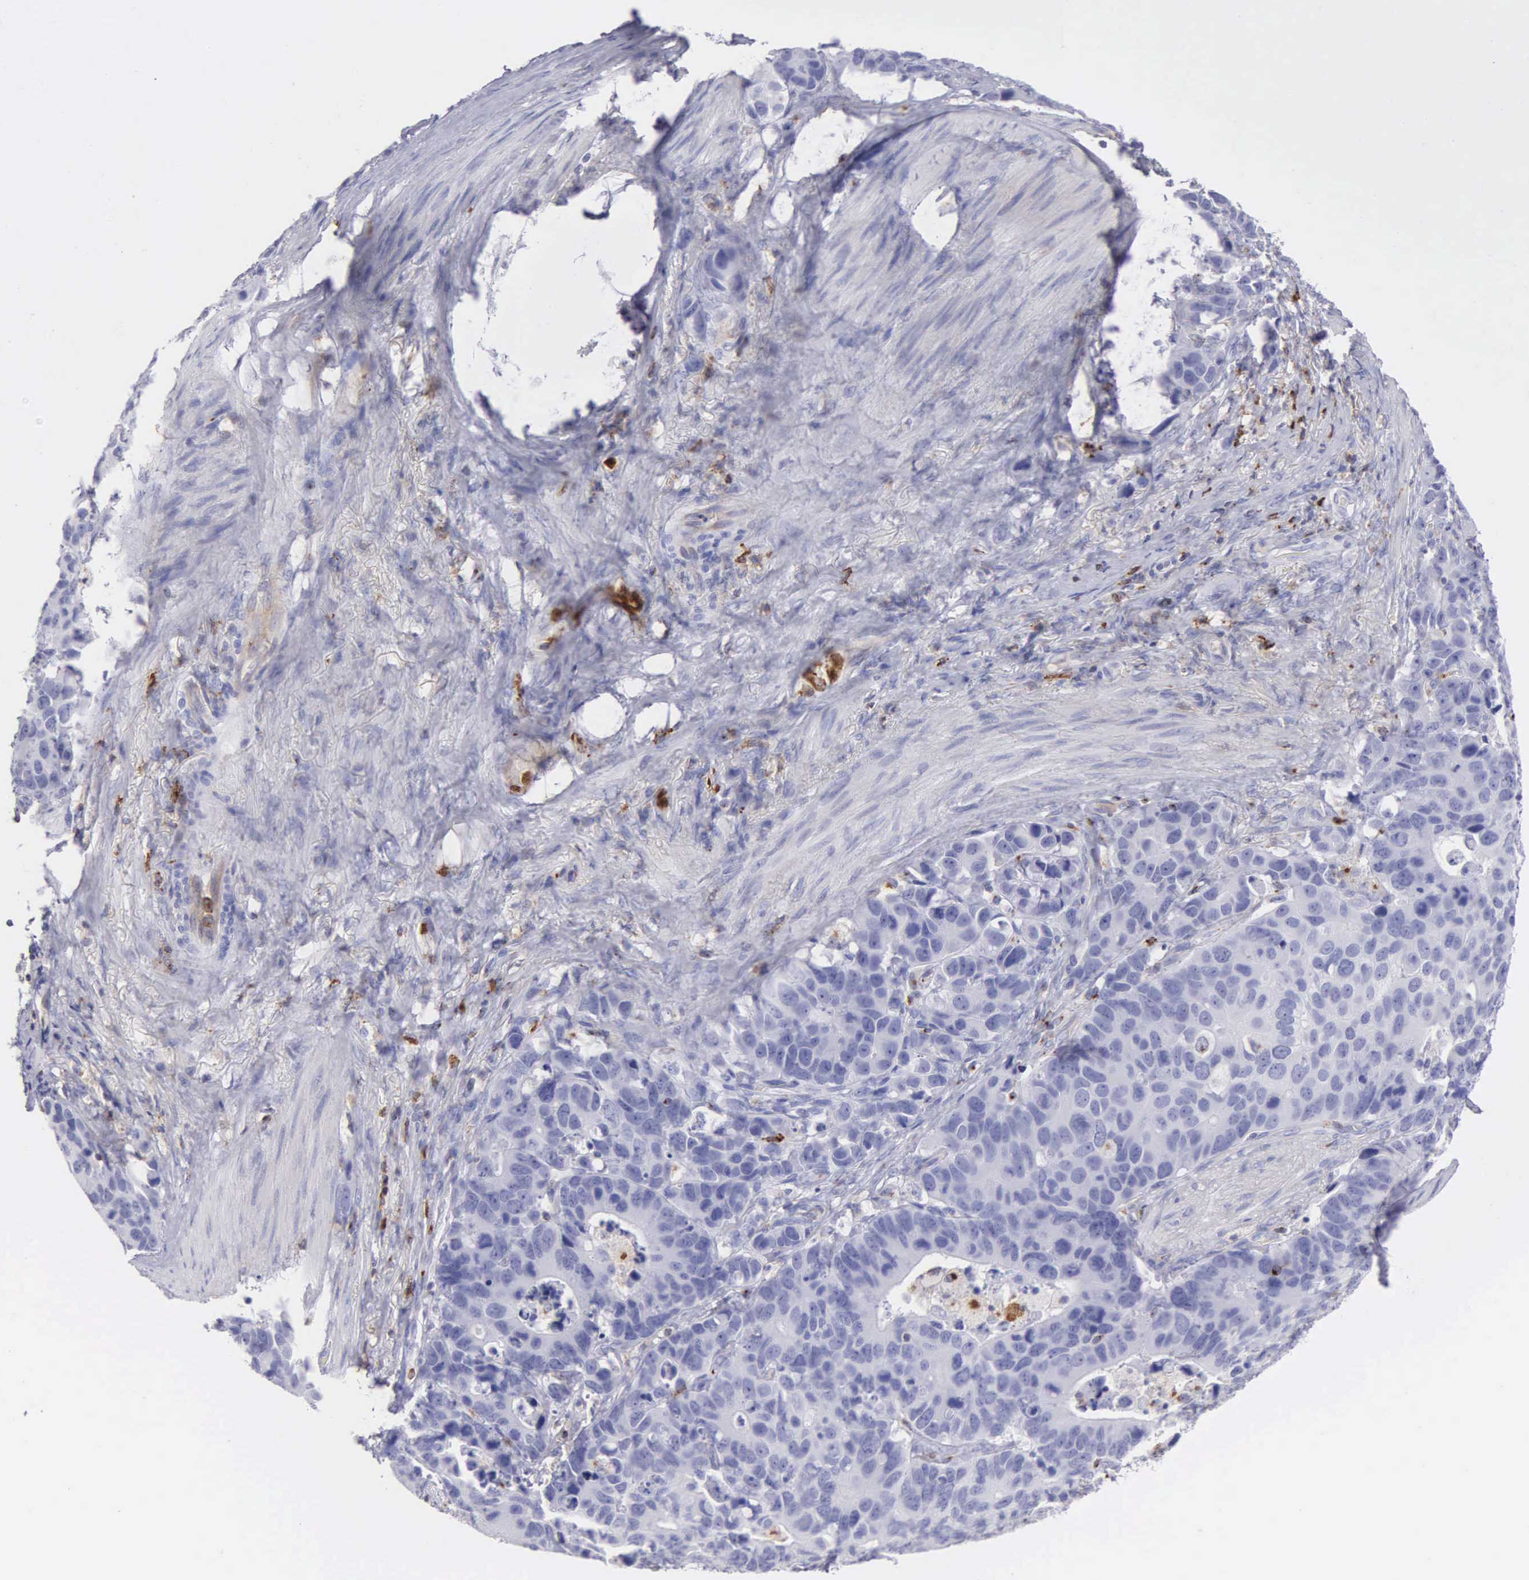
{"staining": {"intensity": "negative", "quantity": "none", "location": "none"}, "tissue": "stomach cancer", "cell_type": "Tumor cells", "image_type": "cancer", "snomed": [{"axis": "morphology", "description": "Adenocarcinoma, NOS"}, {"axis": "topography", "description": "Stomach, upper"}], "caption": "Immunohistochemistry (IHC) histopathology image of neoplastic tissue: human adenocarcinoma (stomach) stained with DAB shows no significant protein expression in tumor cells.", "gene": "SRGN", "patient": {"sex": "male", "age": 71}}